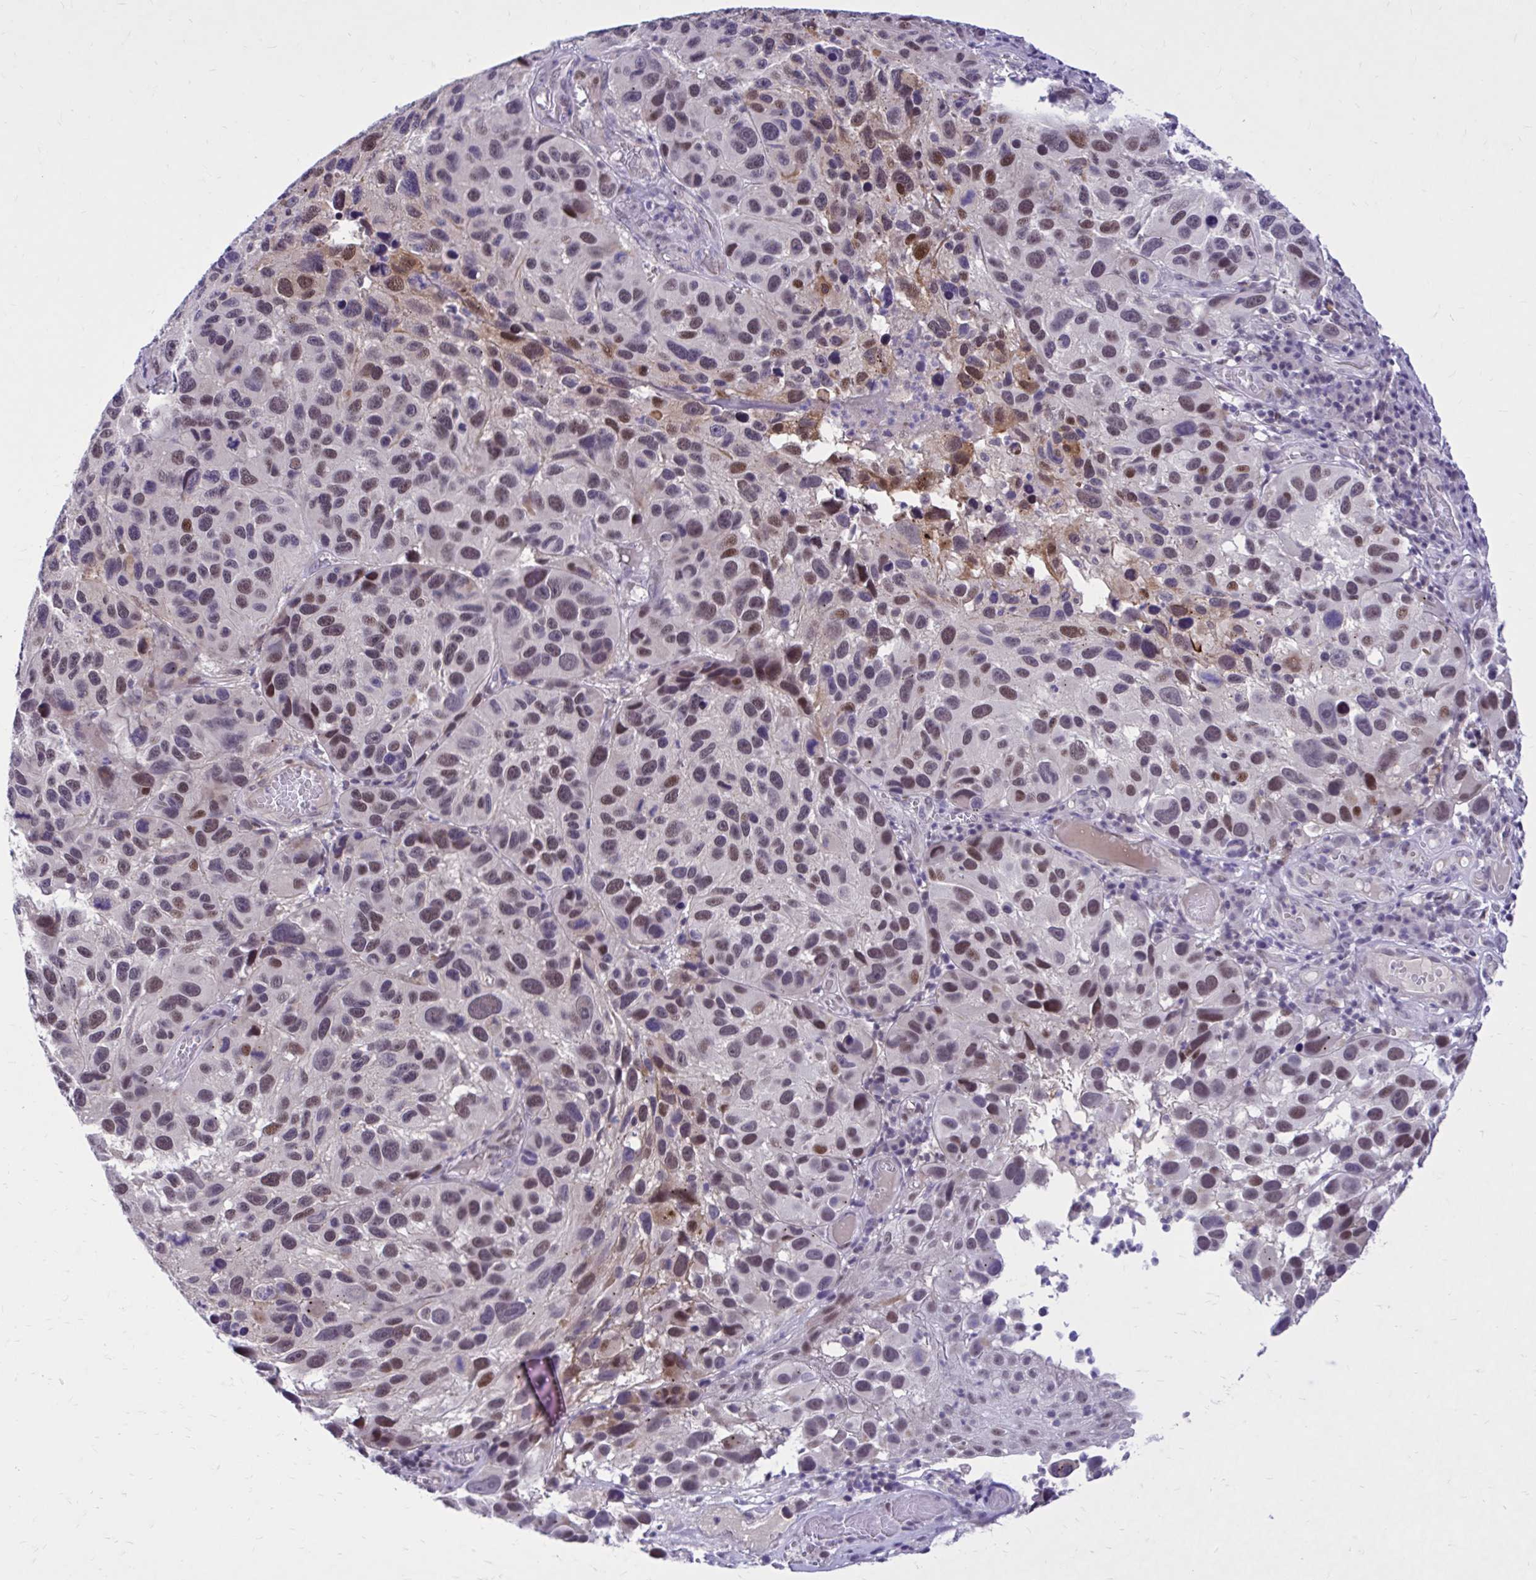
{"staining": {"intensity": "moderate", "quantity": "25%-75%", "location": "nuclear"}, "tissue": "melanoma", "cell_type": "Tumor cells", "image_type": "cancer", "snomed": [{"axis": "morphology", "description": "Malignant melanoma, NOS"}, {"axis": "topography", "description": "Skin"}], "caption": "A high-resolution image shows IHC staining of melanoma, which demonstrates moderate nuclear positivity in about 25%-75% of tumor cells. (Stains: DAB in brown, nuclei in blue, Microscopy: brightfield microscopy at high magnification).", "gene": "ZBTB25", "patient": {"sex": "male", "age": 53}}